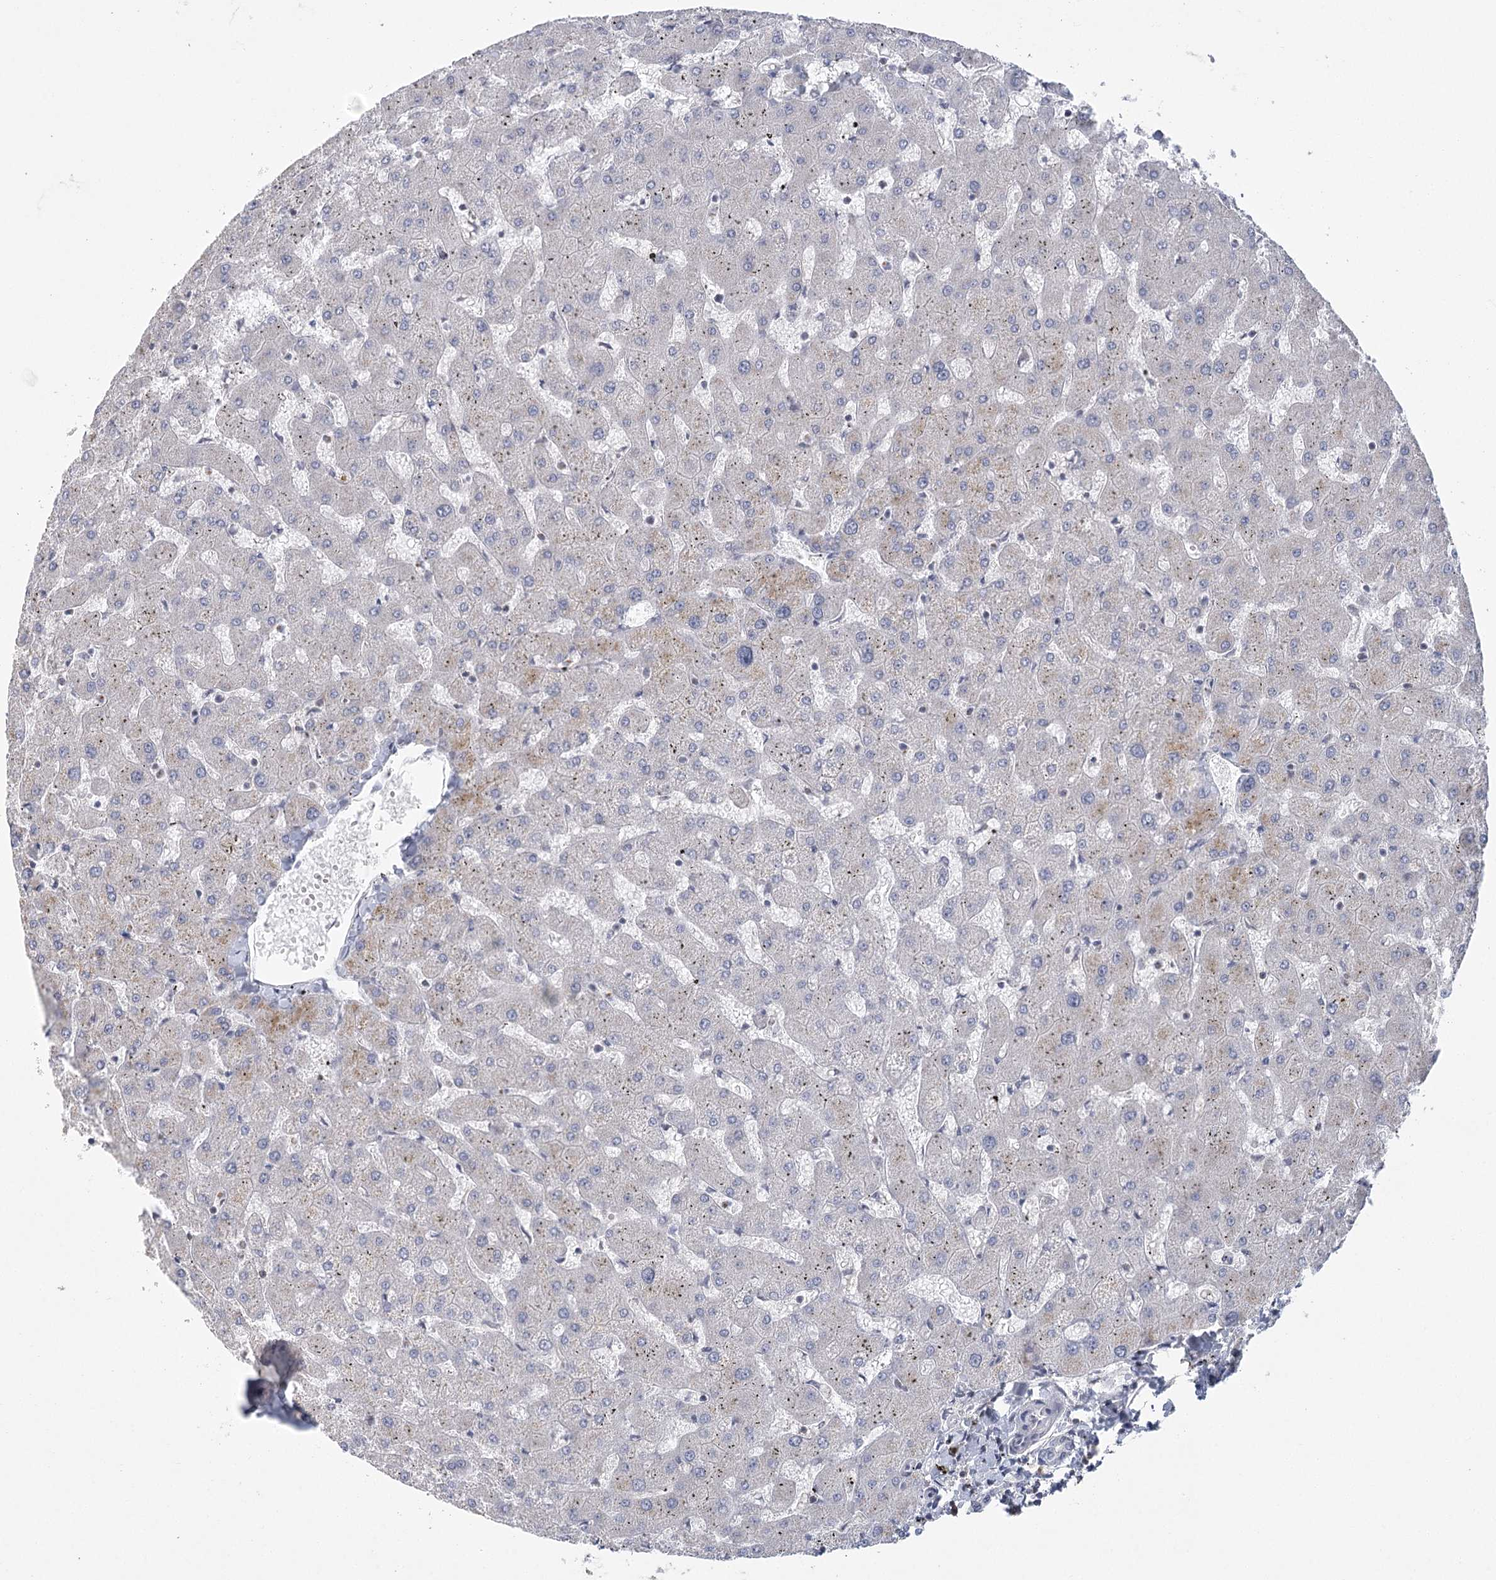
{"staining": {"intensity": "negative", "quantity": "none", "location": "none"}, "tissue": "liver", "cell_type": "Cholangiocytes", "image_type": "normal", "snomed": [{"axis": "morphology", "description": "Normal tissue, NOS"}, {"axis": "topography", "description": "Liver"}], "caption": "A high-resolution histopathology image shows IHC staining of benign liver, which displays no significant expression in cholangiocytes. Nuclei are stained in blue.", "gene": "FAM76B", "patient": {"sex": "female", "age": 63}}